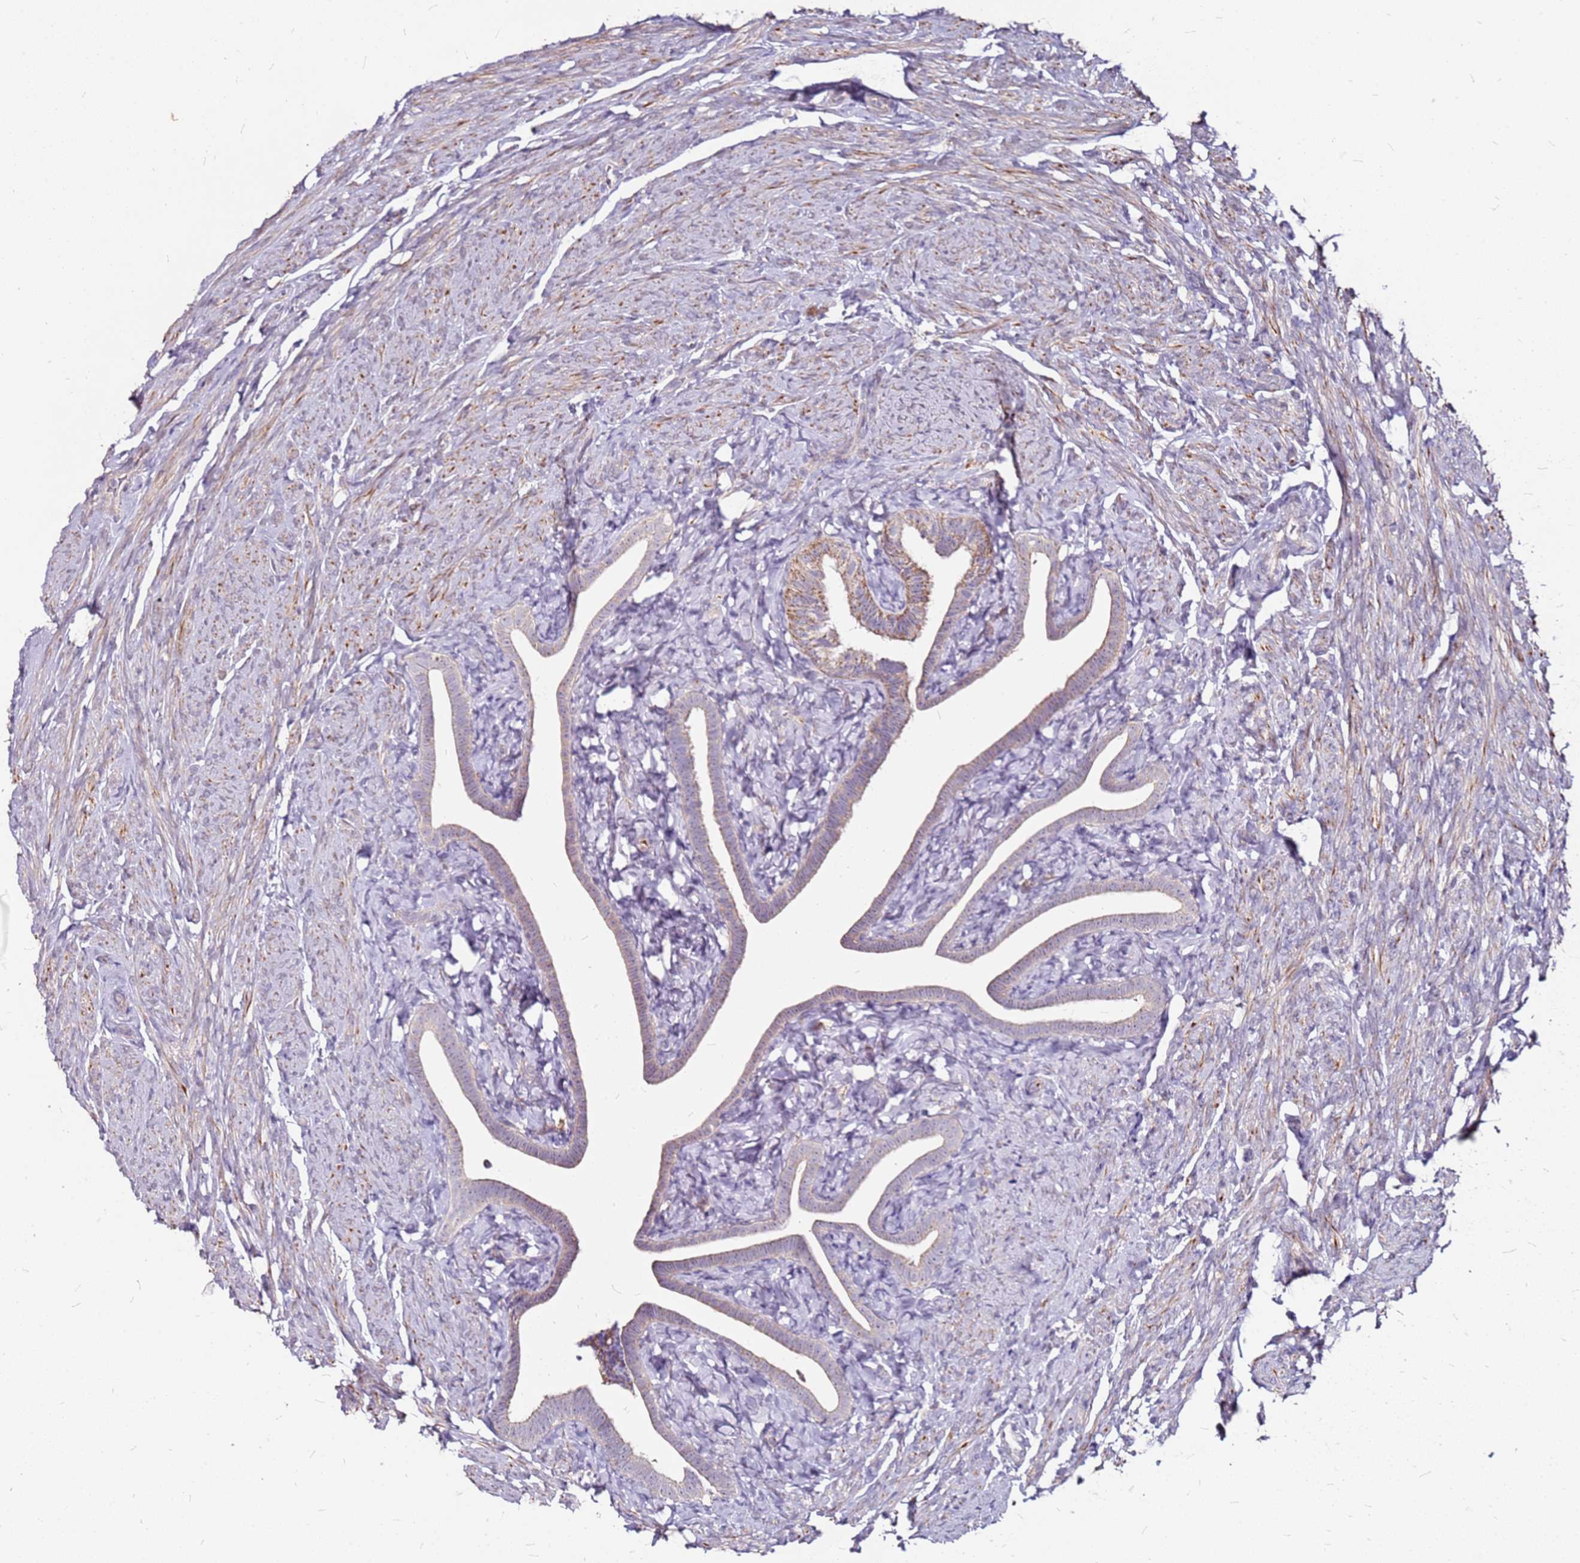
{"staining": {"intensity": "moderate", "quantity": "25%-75%", "location": "cytoplasmic/membranous"}, "tissue": "fallopian tube", "cell_type": "Glandular cells", "image_type": "normal", "snomed": [{"axis": "morphology", "description": "Normal tissue, NOS"}, {"axis": "topography", "description": "Fallopian tube"}], "caption": "Benign fallopian tube was stained to show a protein in brown. There is medium levels of moderate cytoplasmic/membranous staining in approximately 25%-75% of glandular cells. (IHC, brightfield microscopy, high magnification).", "gene": "DCDC2C", "patient": {"sex": "female", "age": 69}}